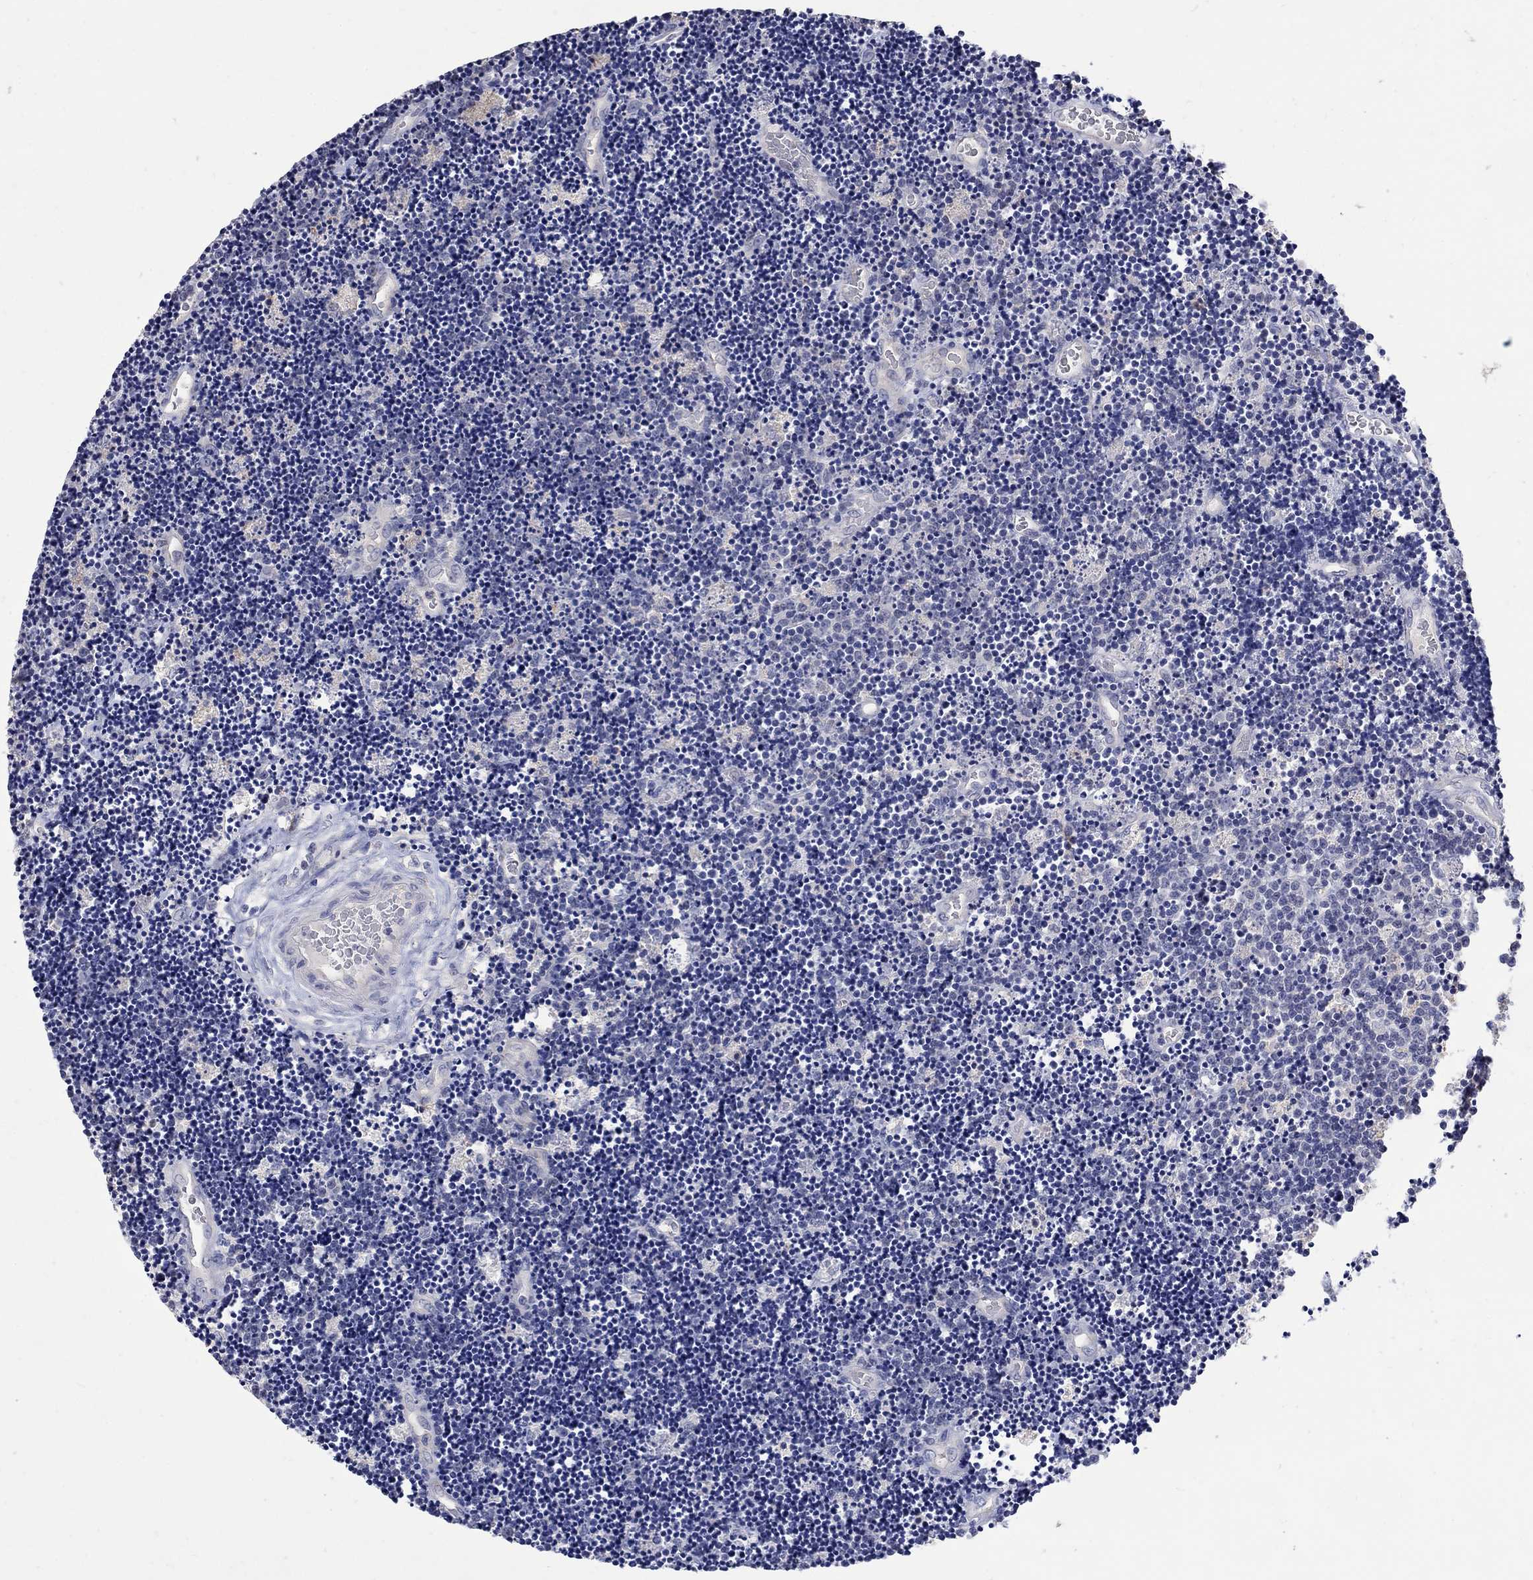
{"staining": {"intensity": "negative", "quantity": "none", "location": "none"}, "tissue": "lymphoma", "cell_type": "Tumor cells", "image_type": "cancer", "snomed": [{"axis": "morphology", "description": "Malignant lymphoma, non-Hodgkin's type, Low grade"}, {"axis": "topography", "description": "Brain"}], "caption": "The immunohistochemistry (IHC) histopathology image has no significant staining in tumor cells of lymphoma tissue.", "gene": "CETN1", "patient": {"sex": "female", "age": 66}}